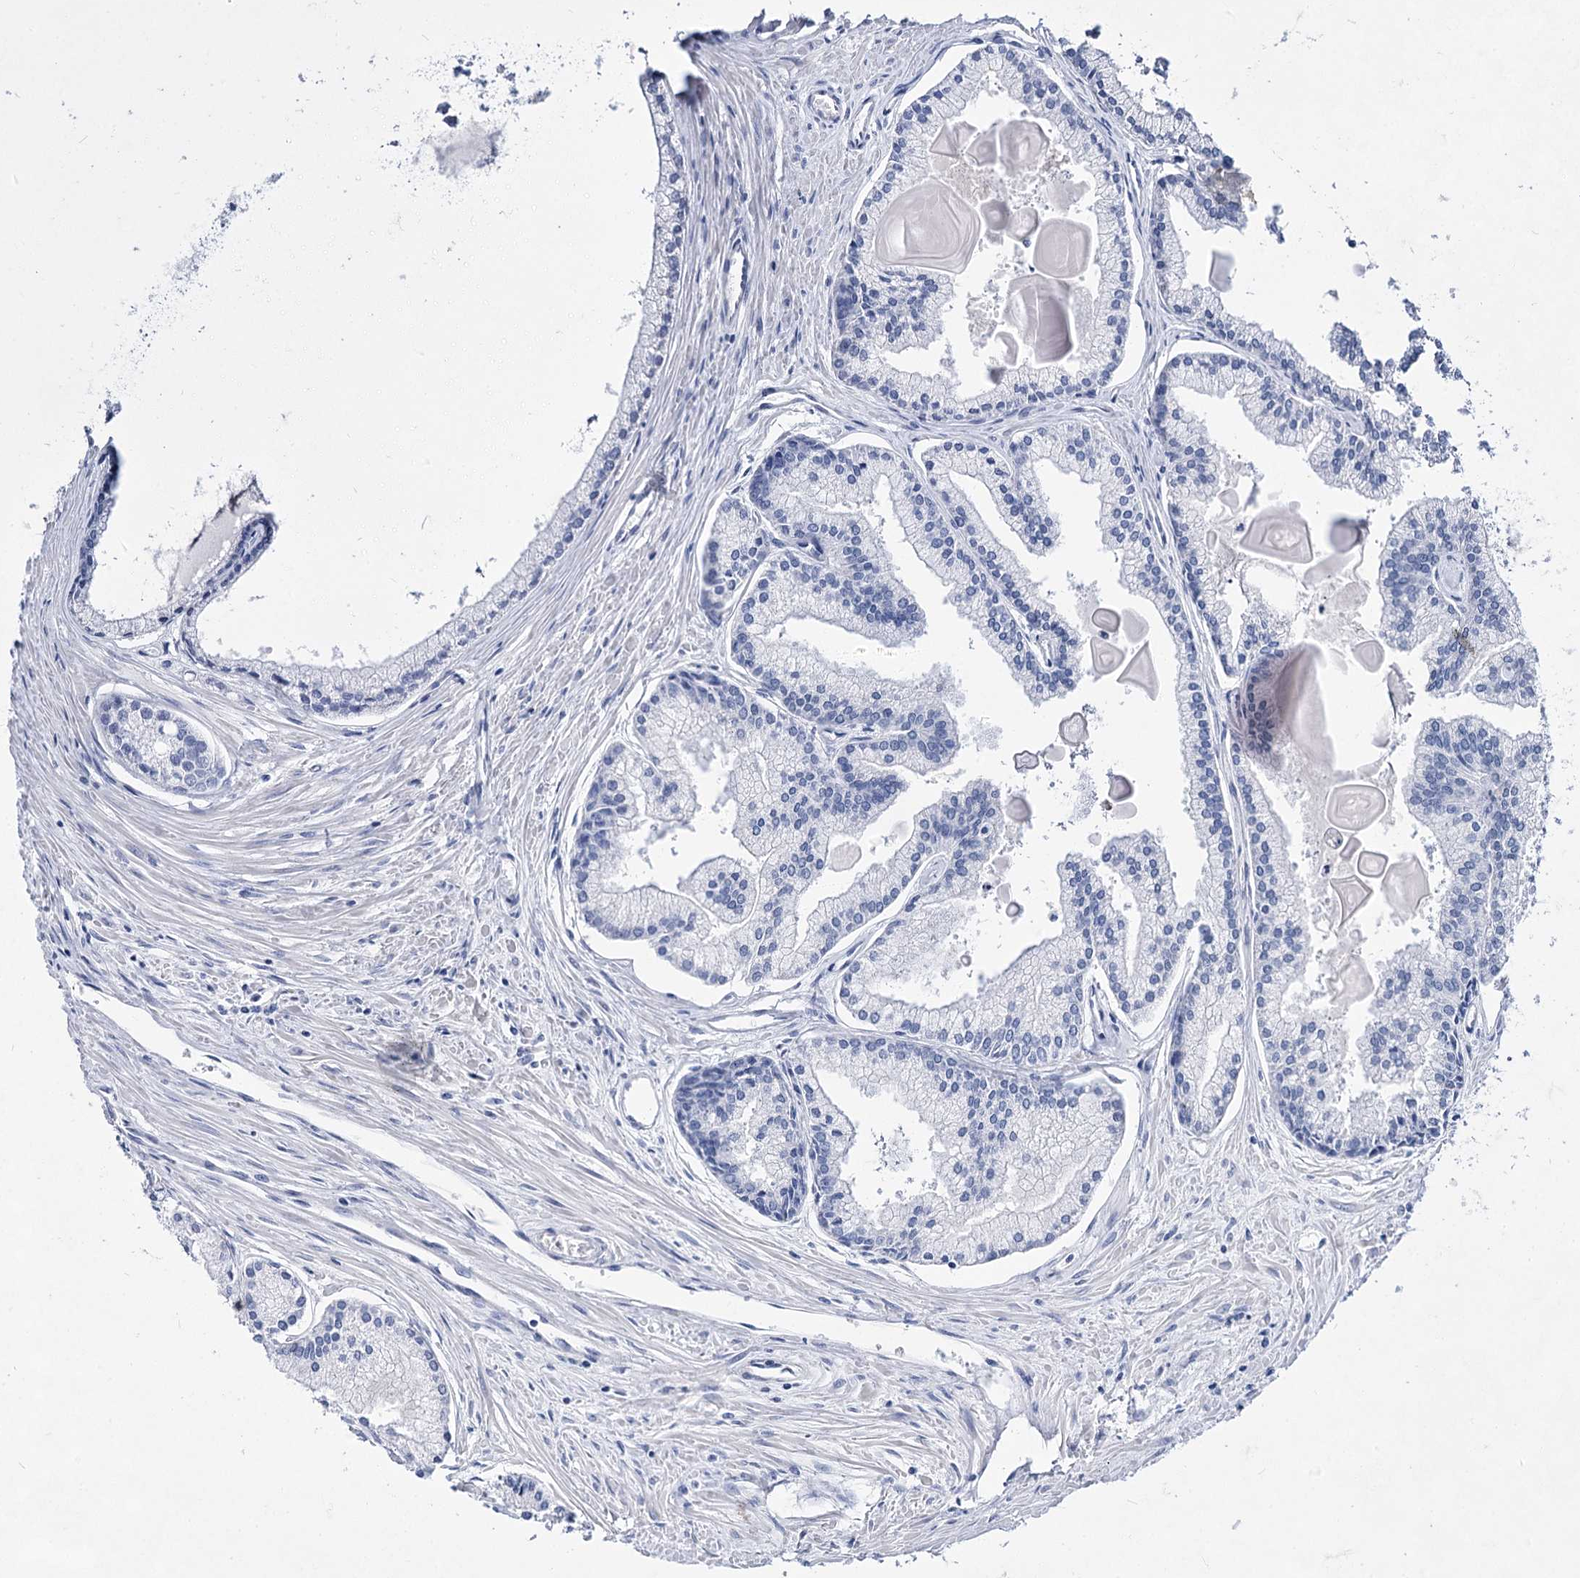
{"staining": {"intensity": "negative", "quantity": "none", "location": "none"}, "tissue": "prostate cancer", "cell_type": "Tumor cells", "image_type": "cancer", "snomed": [{"axis": "morphology", "description": "Adenocarcinoma, High grade"}, {"axis": "topography", "description": "Prostate"}], "caption": "This is an immunohistochemistry (IHC) histopathology image of human prostate cancer. There is no expression in tumor cells.", "gene": "ACRV1", "patient": {"sex": "male", "age": 68}}